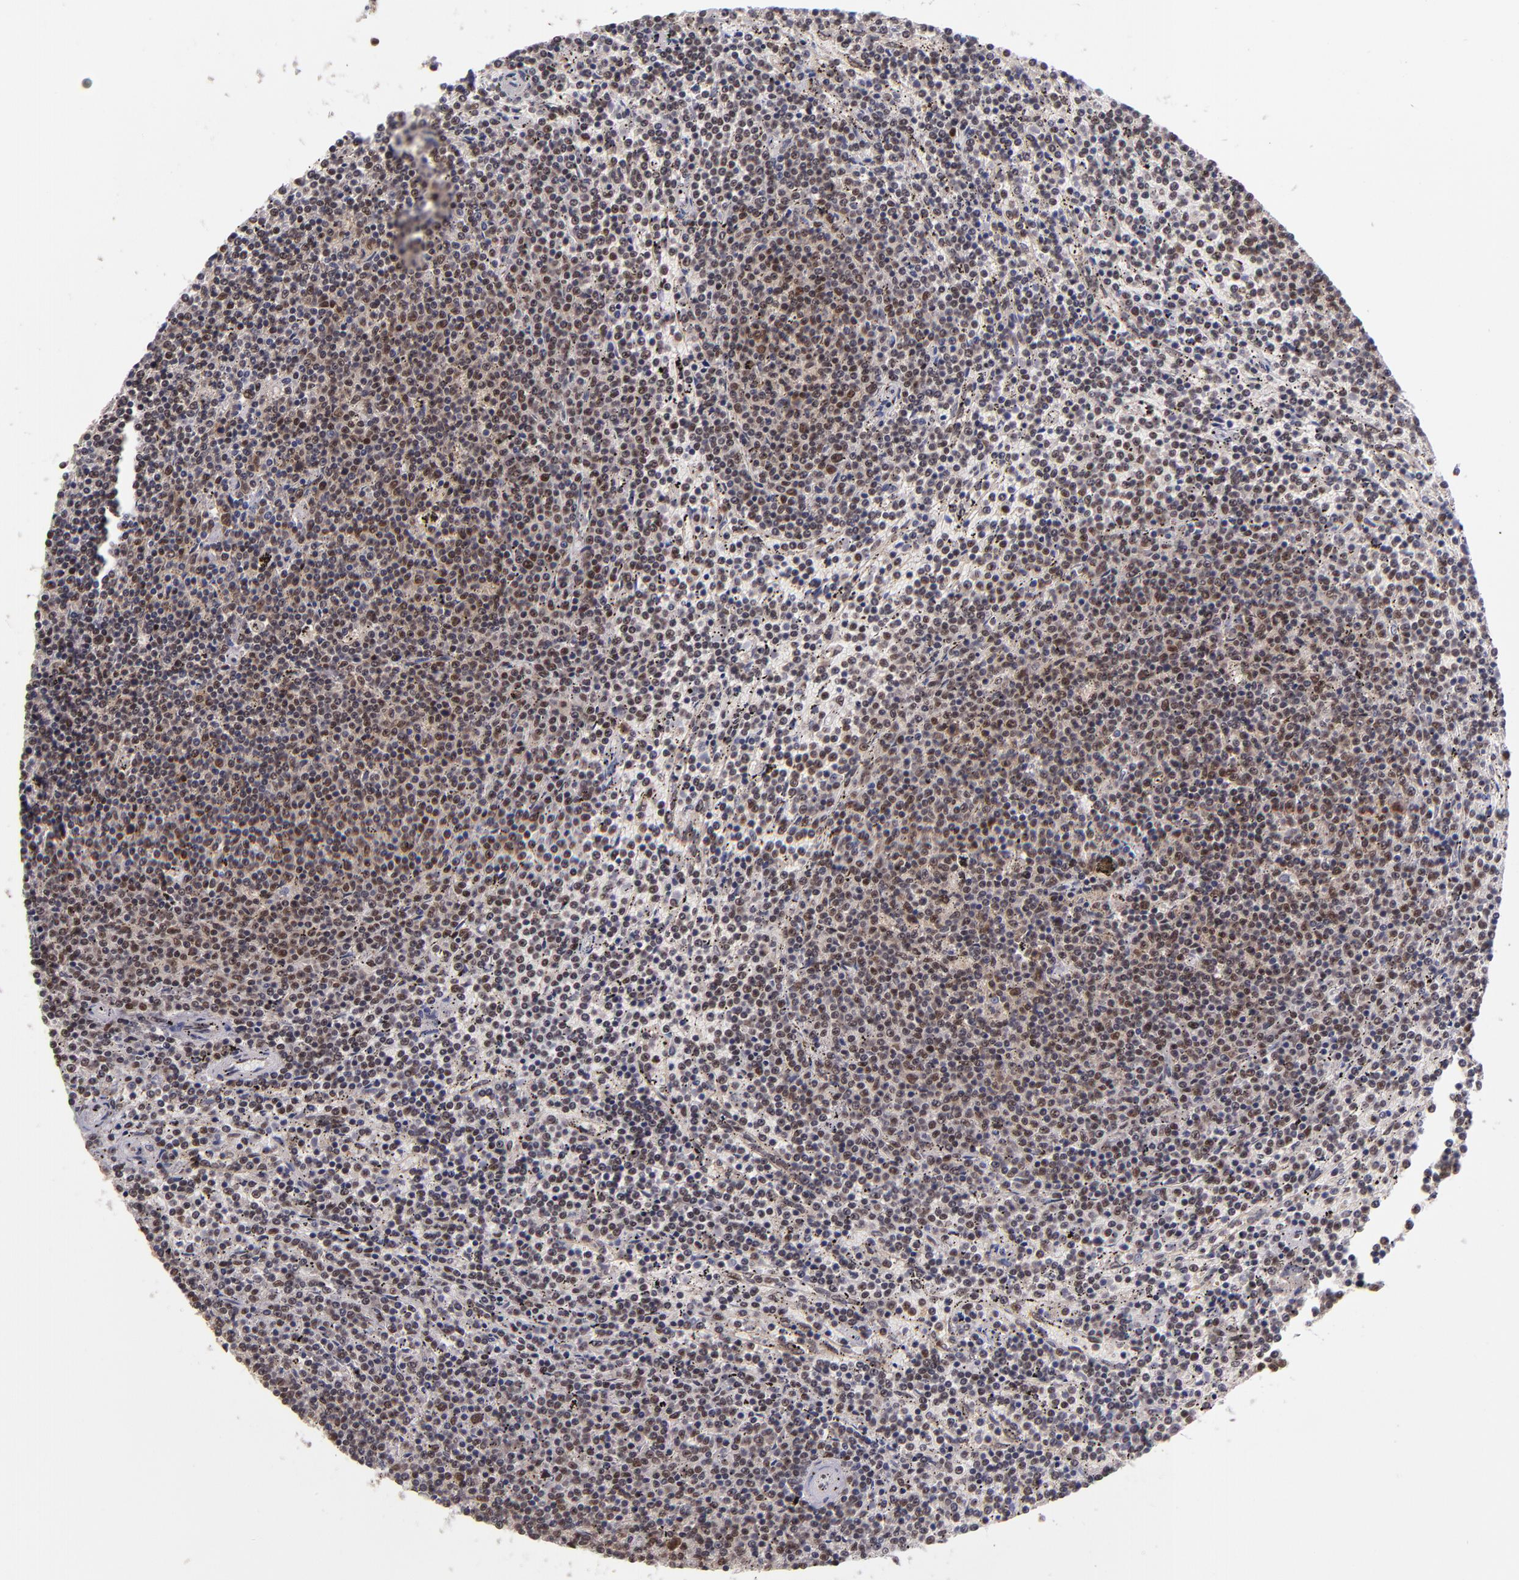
{"staining": {"intensity": "moderate", "quantity": ">75%", "location": "nuclear"}, "tissue": "lymphoma", "cell_type": "Tumor cells", "image_type": "cancer", "snomed": [{"axis": "morphology", "description": "Malignant lymphoma, non-Hodgkin's type, Low grade"}, {"axis": "topography", "description": "Spleen"}], "caption": "Human low-grade malignant lymphoma, non-Hodgkin's type stained with a protein marker demonstrates moderate staining in tumor cells.", "gene": "EP300", "patient": {"sex": "female", "age": 50}}